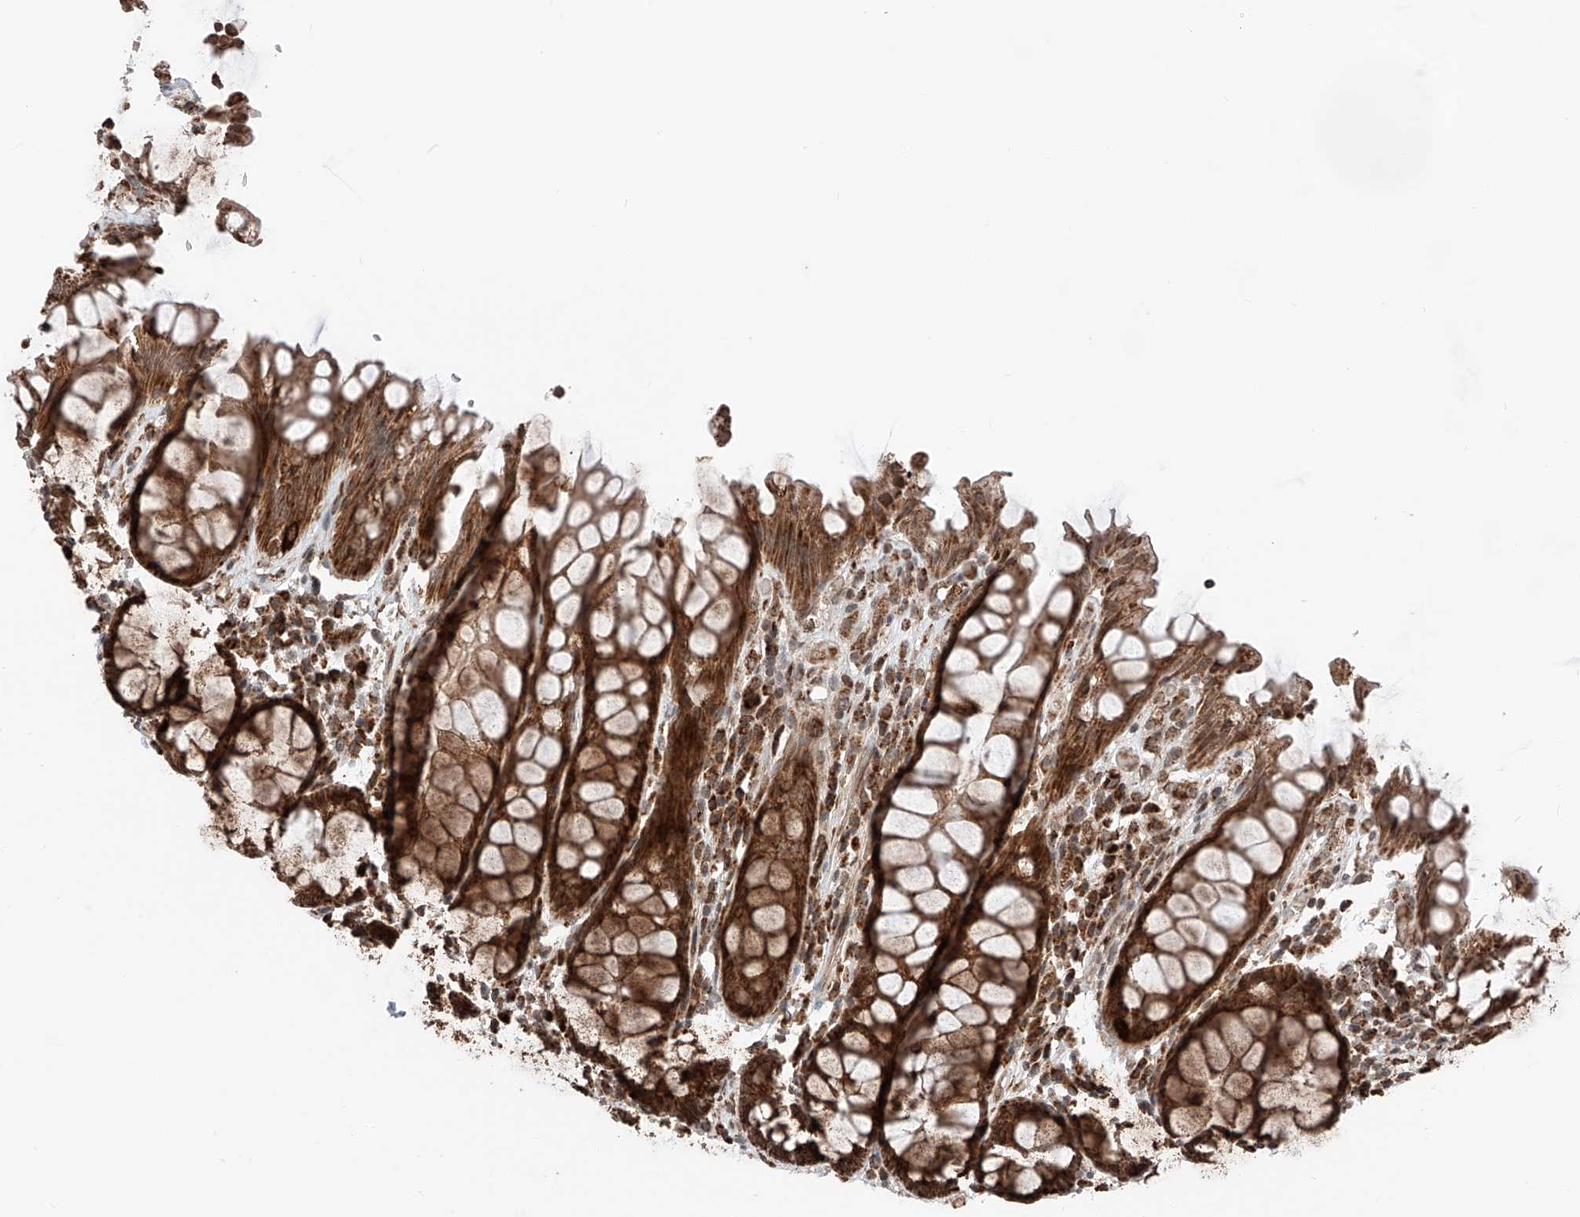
{"staining": {"intensity": "strong", "quantity": ">75%", "location": "cytoplasmic/membranous"}, "tissue": "rectum", "cell_type": "Glandular cells", "image_type": "normal", "snomed": [{"axis": "morphology", "description": "Normal tissue, NOS"}, {"axis": "topography", "description": "Rectum"}], "caption": "IHC photomicrograph of benign human rectum stained for a protein (brown), which displays high levels of strong cytoplasmic/membranous expression in about >75% of glandular cells.", "gene": "ZSCAN29", "patient": {"sex": "male", "age": 64}}